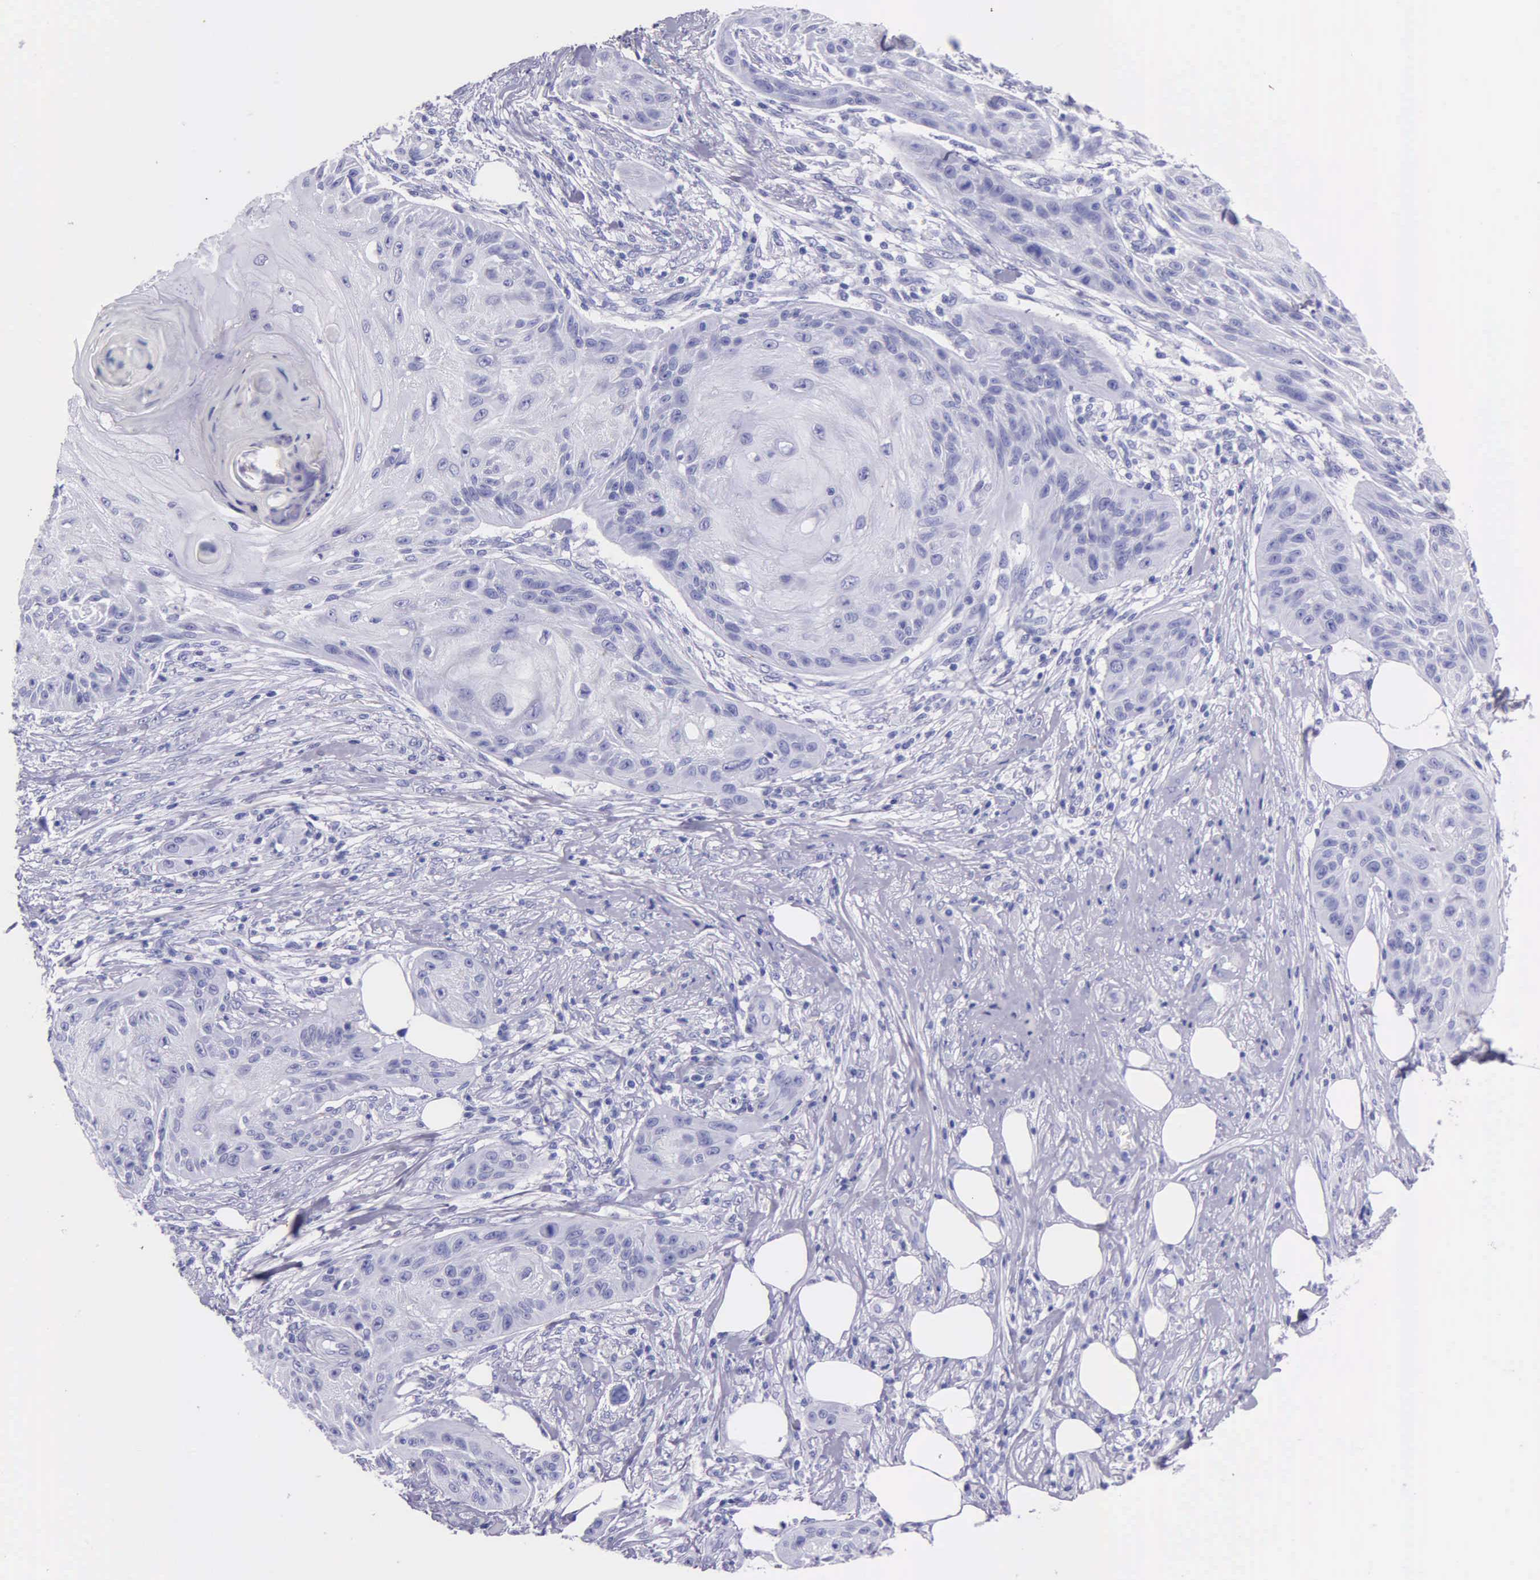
{"staining": {"intensity": "negative", "quantity": "none", "location": "none"}, "tissue": "skin cancer", "cell_type": "Tumor cells", "image_type": "cancer", "snomed": [{"axis": "morphology", "description": "Squamous cell carcinoma, NOS"}, {"axis": "topography", "description": "Skin"}], "caption": "Skin cancer (squamous cell carcinoma) stained for a protein using IHC demonstrates no staining tumor cells.", "gene": "KLK3", "patient": {"sex": "female", "age": 88}}